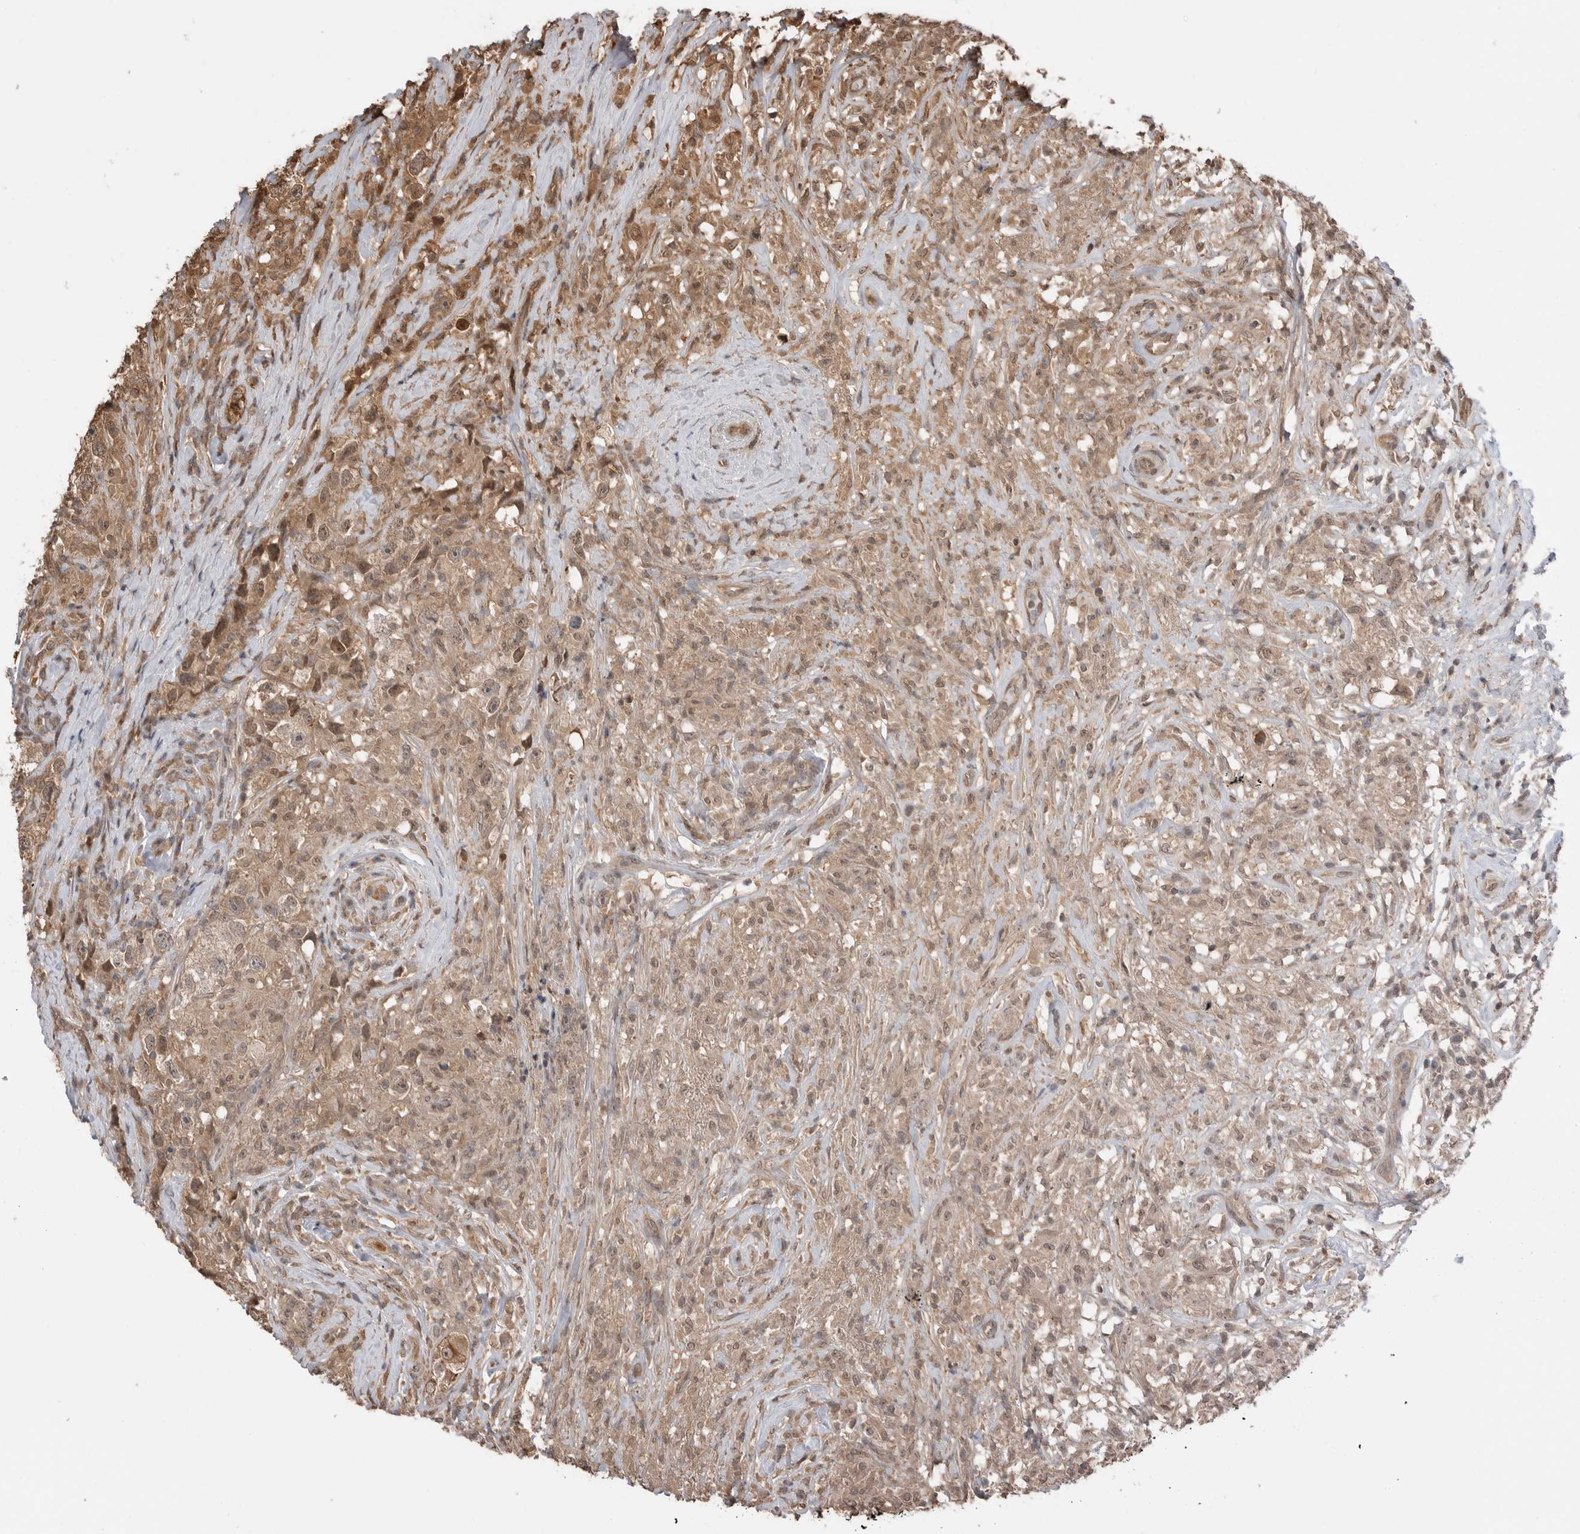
{"staining": {"intensity": "moderate", "quantity": ">75%", "location": "cytoplasmic/membranous,nuclear"}, "tissue": "testis cancer", "cell_type": "Tumor cells", "image_type": "cancer", "snomed": [{"axis": "morphology", "description": "Seminoma, NOS"}, {"axis": "topography", "description": "Testis"}], "caption": "Protein staining demonstrates moderate cytoplasmic/membranous and nuclear expression in approximately >75% of tumor cells in testis cancer (seminoma). (brown staining indicates protein expression, while blue staining denotes nuclei).", "gene": "PEAK1", "patient": {"sex": "male", "age": 49}}